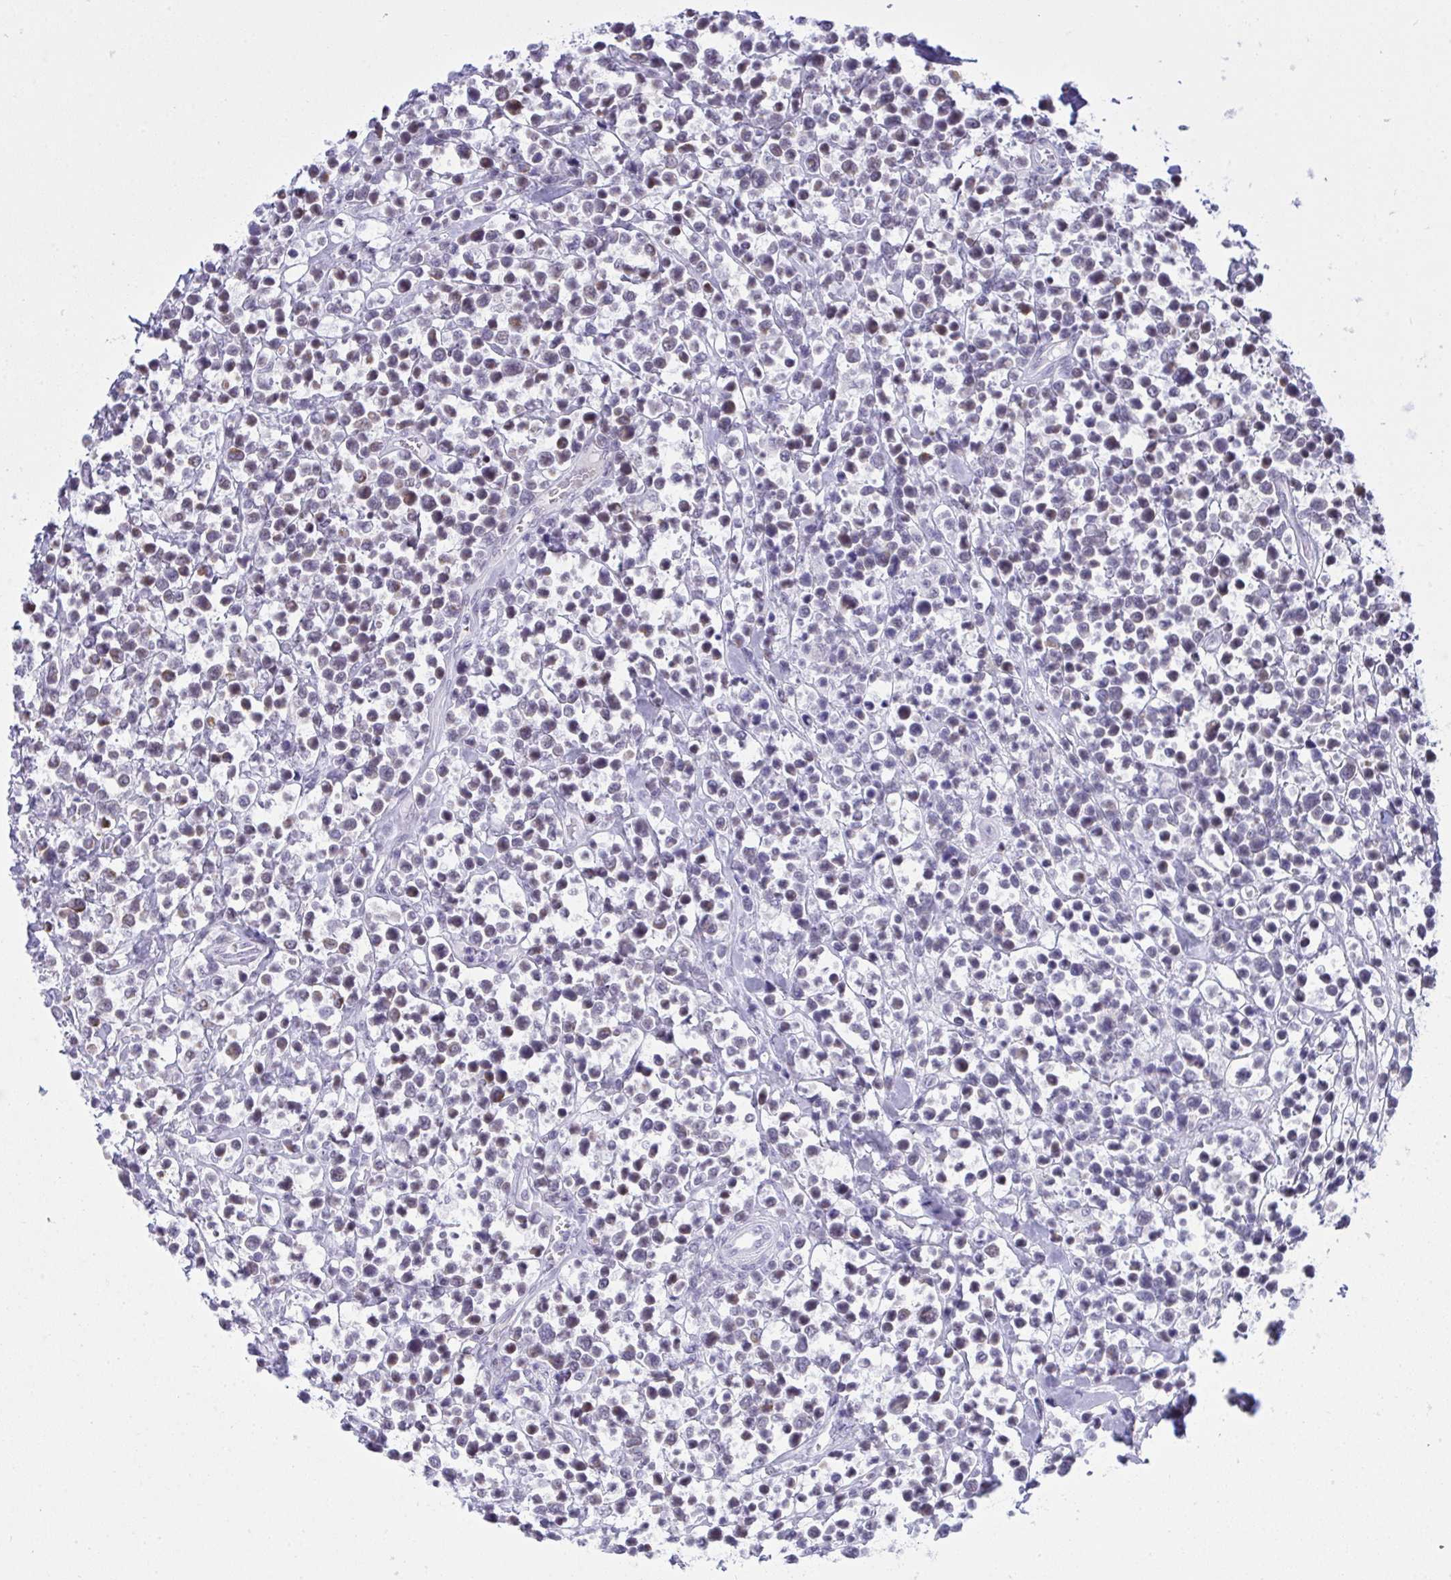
{"staining": {"intensity": "negative", "quantity": "none", "location": "none"}, "tissue": "lymphoma", "cell_type": "Tumor cells", "image_type": "cancer", "snomed": [{"axis": "morphology", "description": "Malignant lymphoma, non-Hodgkin's type, High grade"}, {"axis": "topography", "description": "Soft tissue"}], "caption": "Immunohistochemistry micrograph of neoplastic tissue: human lymphoma stained with DAB (3,3'-diaminobenzidine) shows no significant protein positivity in tumor cells.", "gene": "PLA2G12B", "patient": {"sex": "female", "age": 56}}